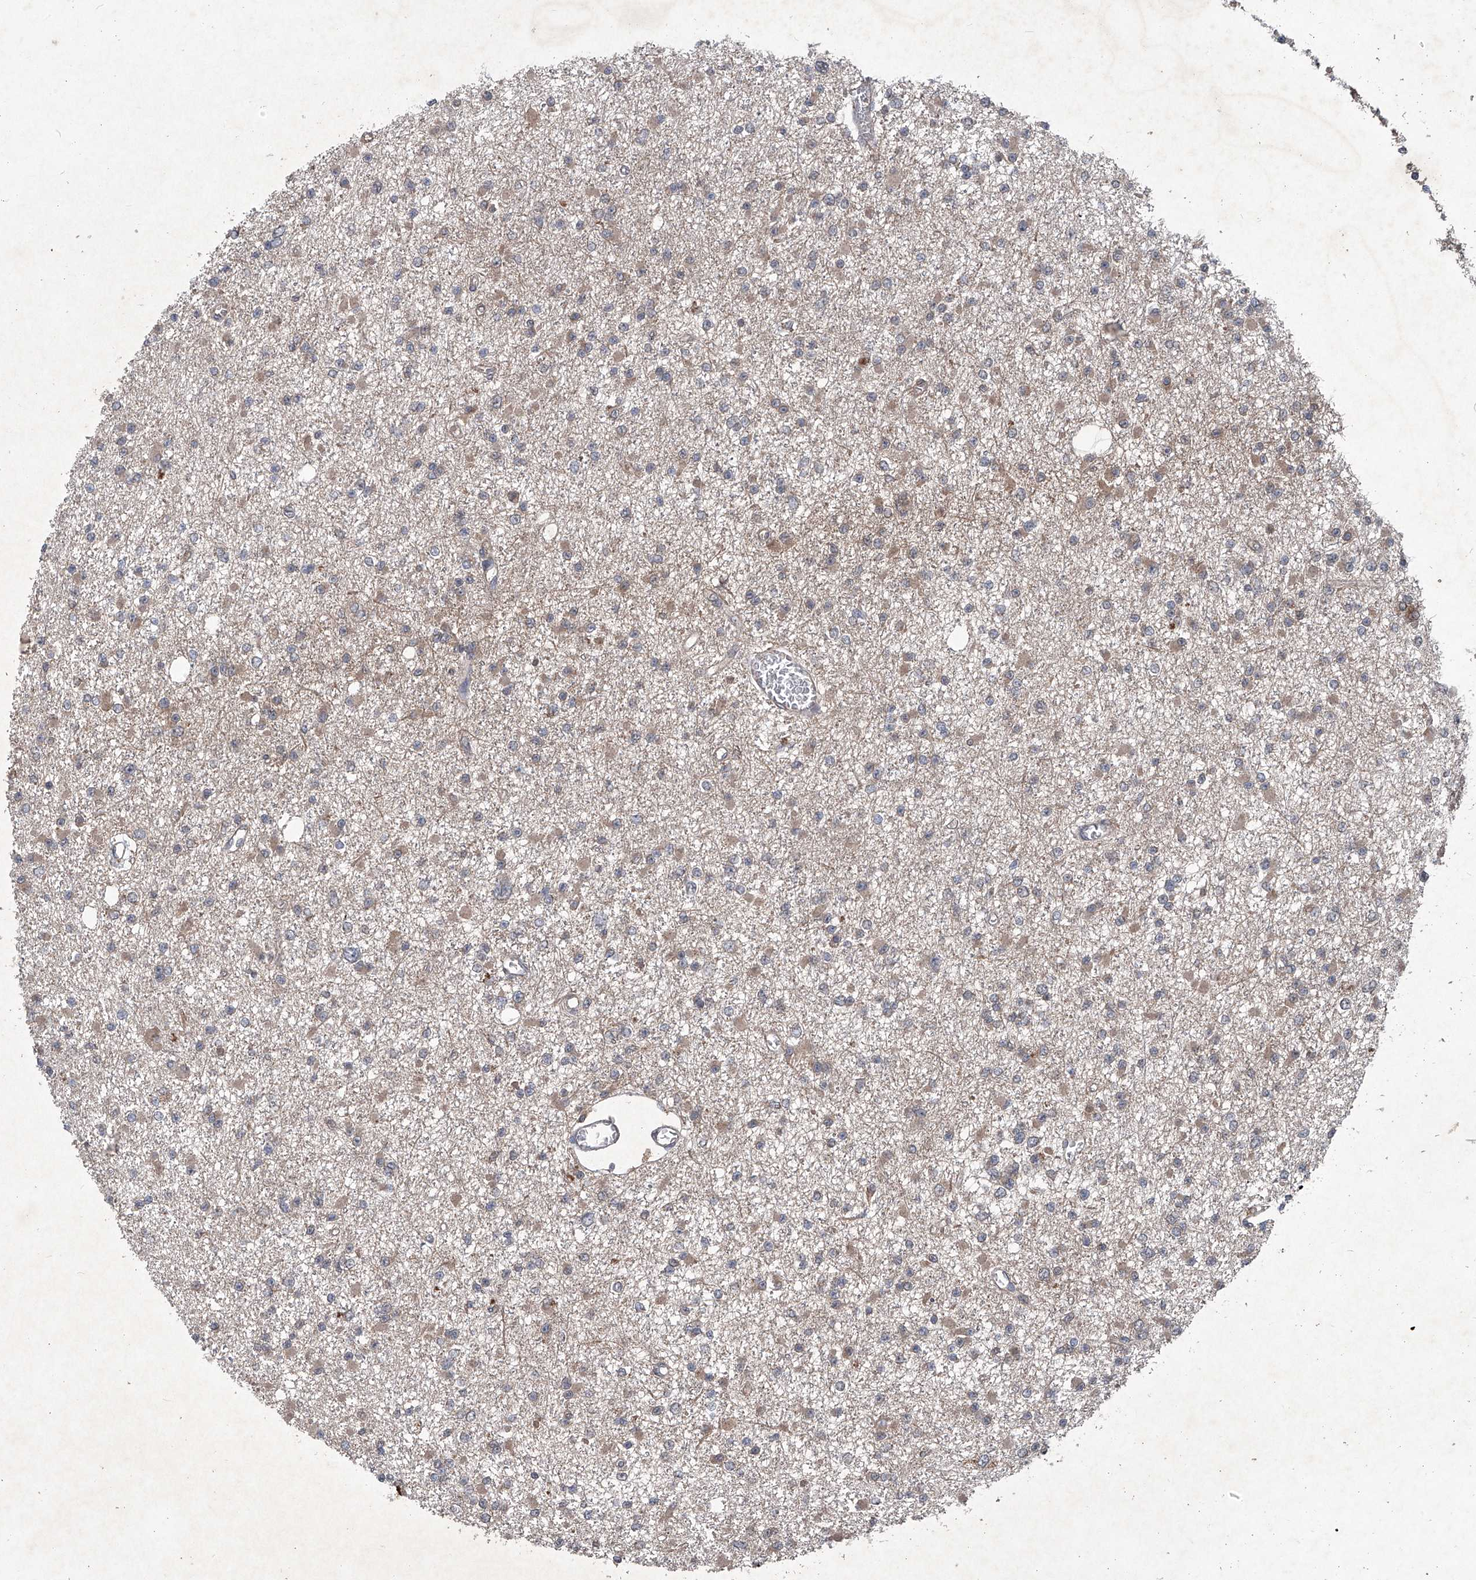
{"staining": {"intensity": "weak", "quantity": "25%-75%", "location": "cytoplasmic/membranous"}, "tissue": "glioma", "cell_type": "Tumor cells", "image_type": "cancer", "snomed": [{"axis": "morphology", "description": "Glioma, malignant, Low grade"}, {"axis": "topography", "description": "Brain"}], "caption": "This is an image of immunohistochemistry (IHC) staining of glioma, which shows weak positivity in the cytoplasmic/membranous of tumor cells.", "gene": "SUMF2", "patient": {"sex": "female", "age": 22}}